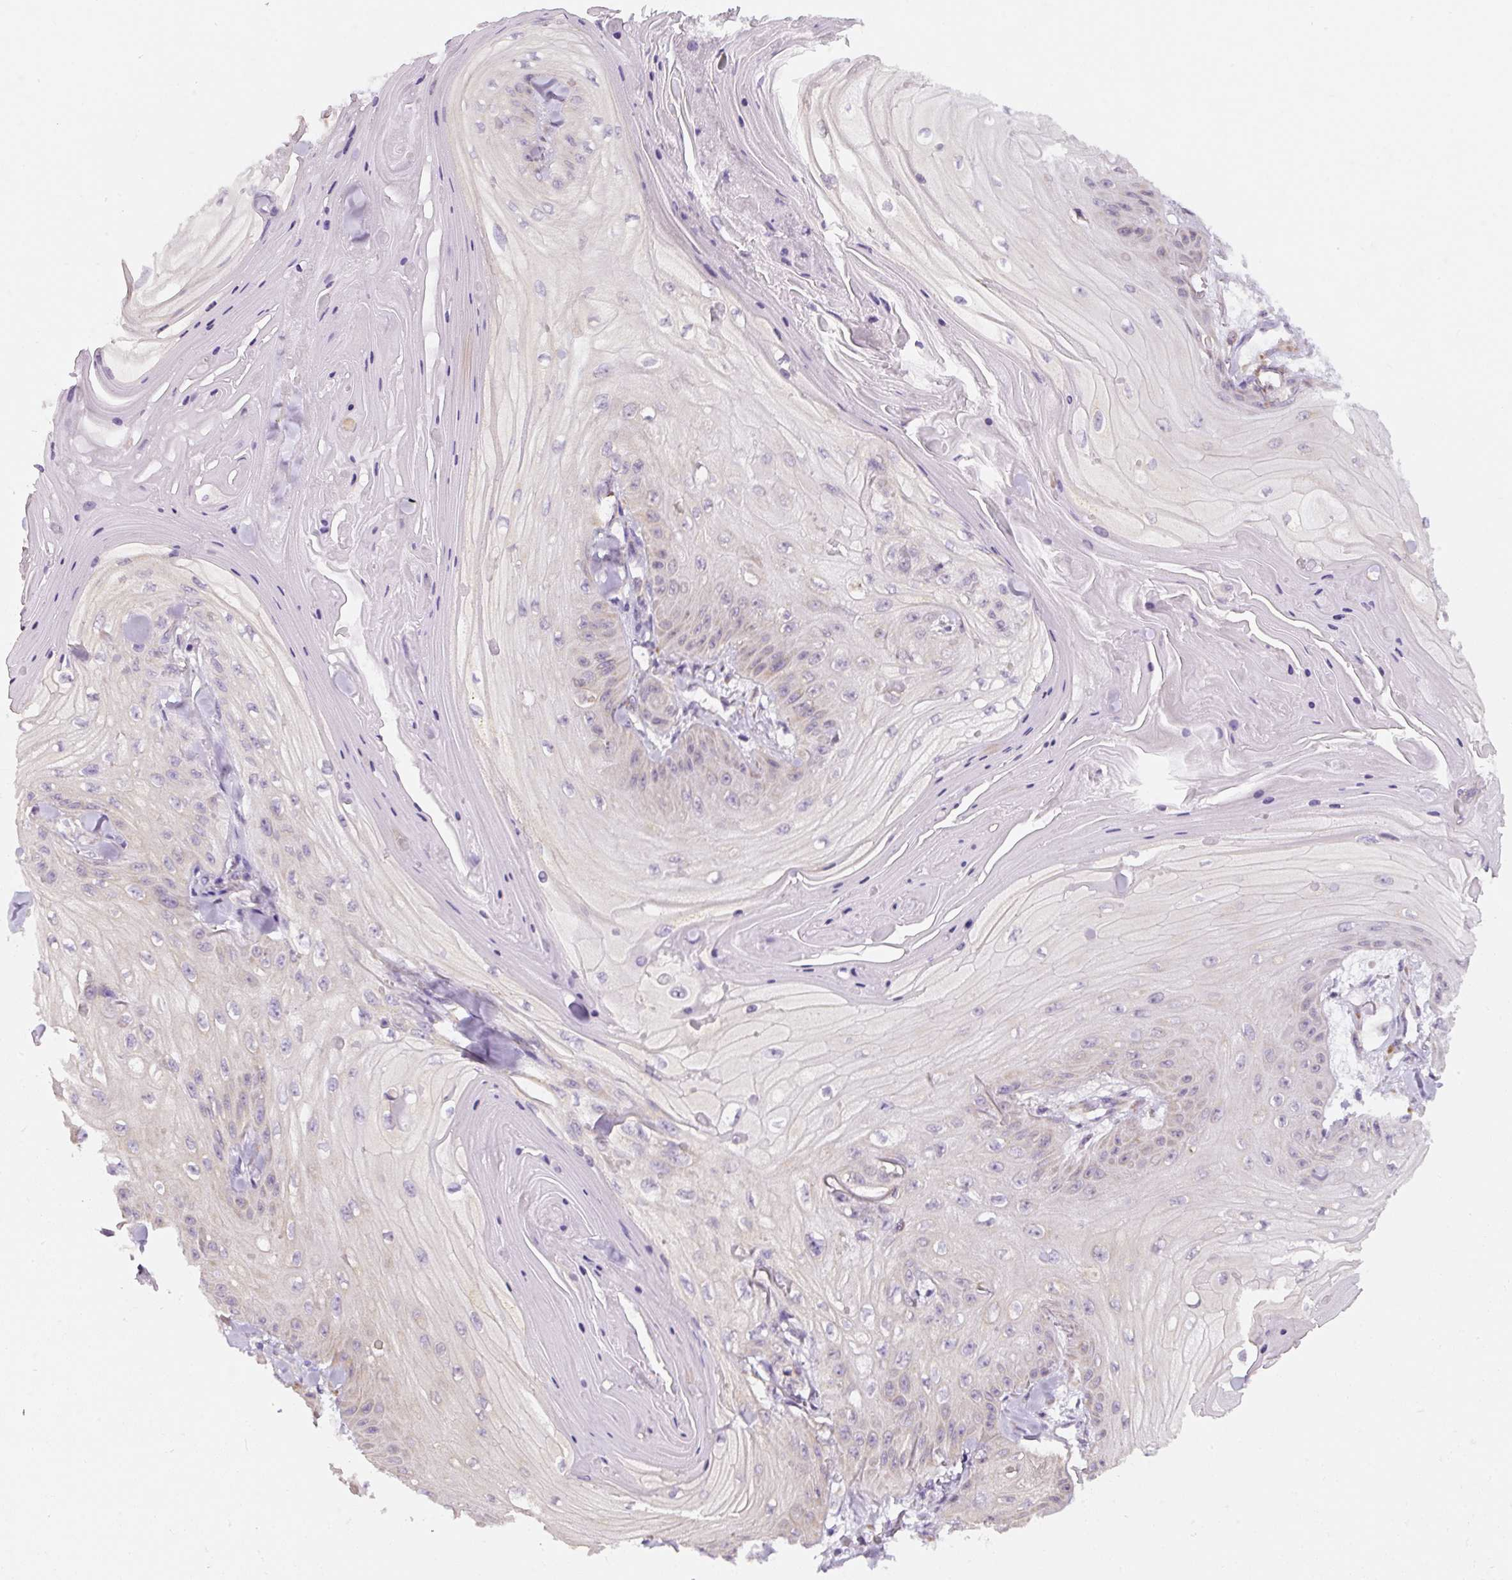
{"staining": {"intensity": "negative", "quantity": "none", "location": "none"}, "tissue": "skin cancer", "cell_type": "Tumor cells", "image_type": "cancer", "snomed": [{"axis": "morphology", "description": "Squamous cell carcinoma, NOS"}, {"axis": "topography", "description": "Skin"}], "caption": "IHC photomicrograph of human squamous cell carcinoma (skin) stained for a protein (brown), which reveals no expression in tumor cells.", "gene": "DDOST", "patient": {"sex": "male", "age": 74}}